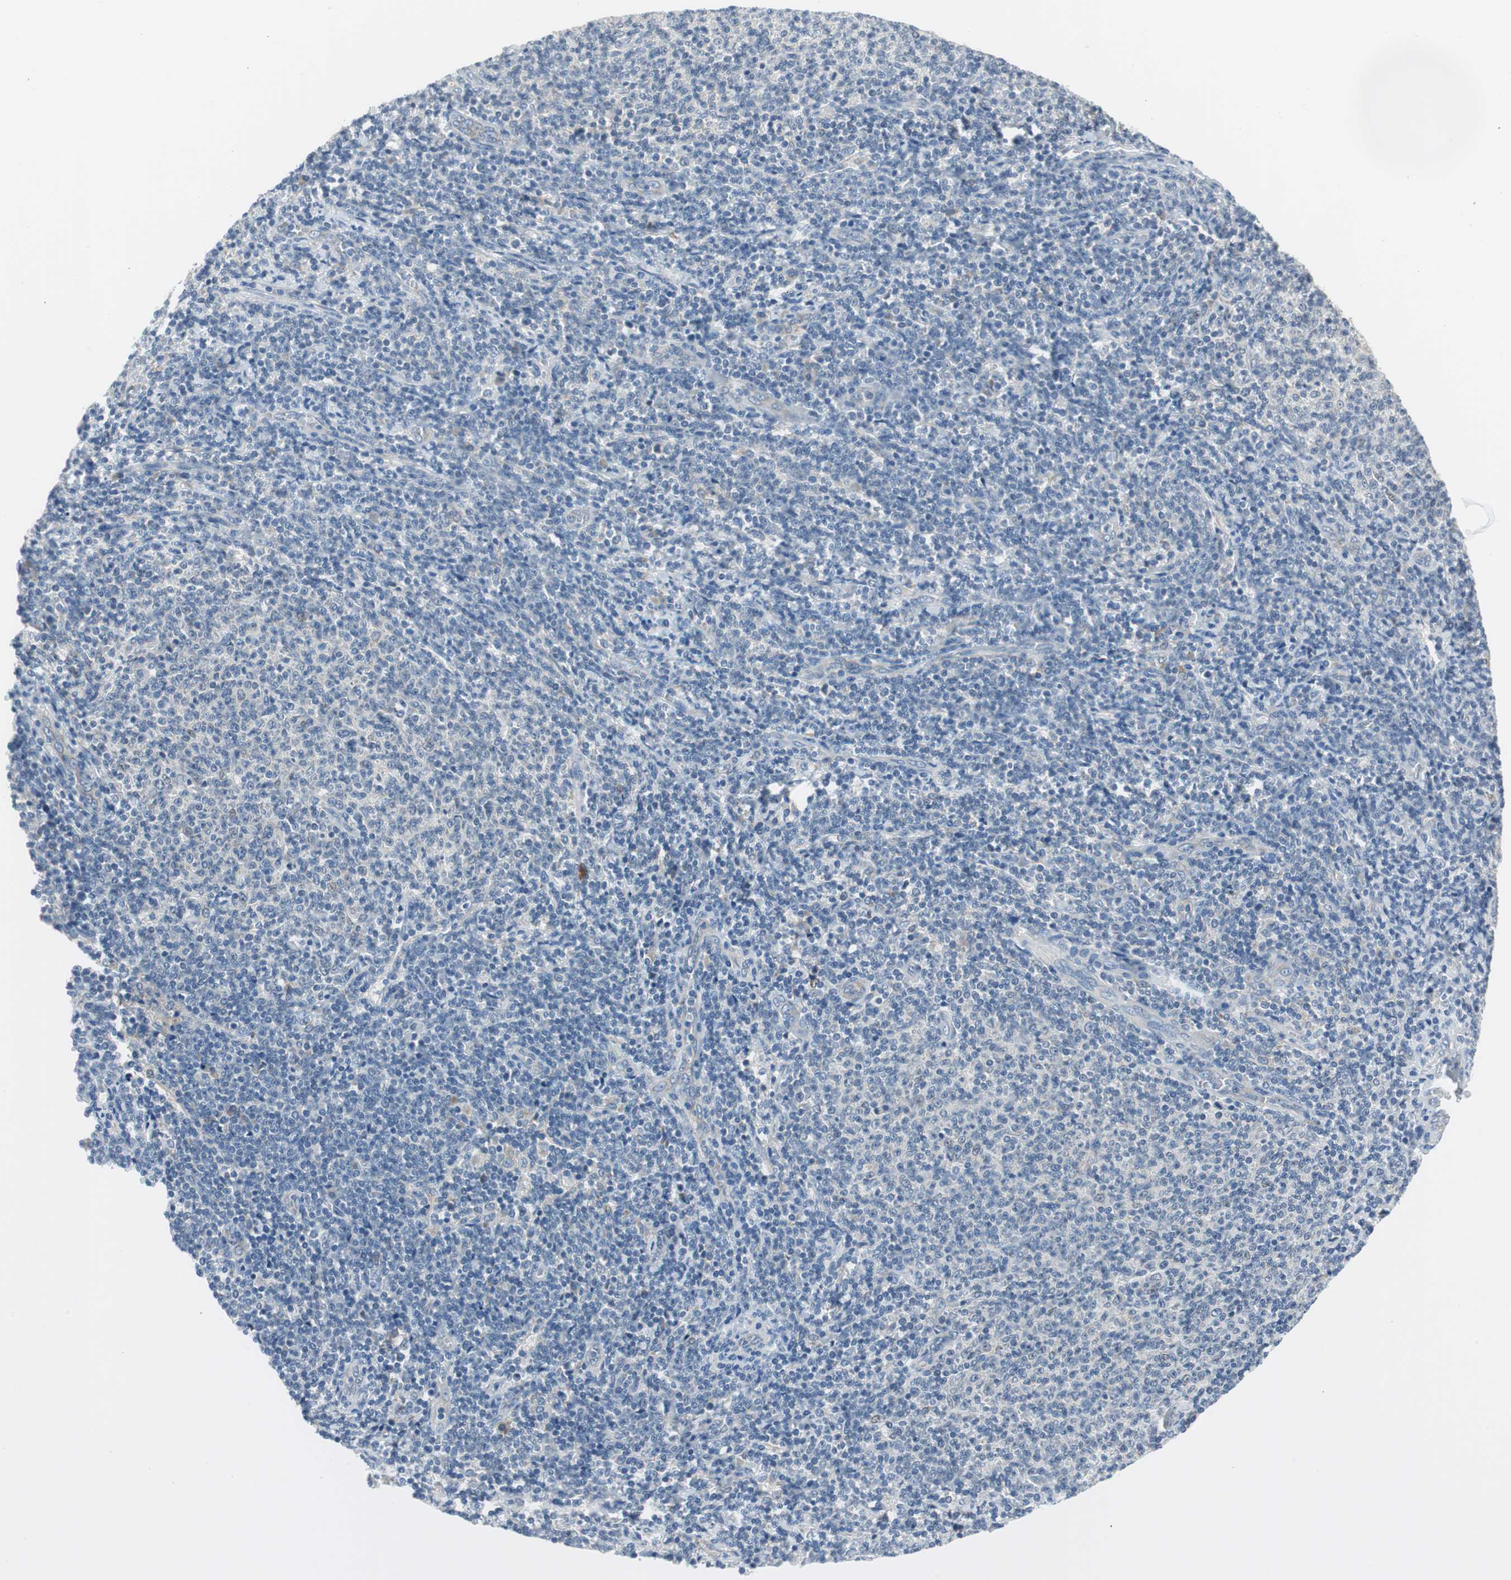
{"staining": {"intensity": "weak", "quantity": "<25%", "location": "cytoplasmic/membranous"}, "tissue": "lymphoma", "cell_type": "Tumor cells", "image_type": "cancer", "snomed": [{"axis": "morphology", "description": "Malignant lymphoma, non-Hodgkin's type, Low grade"}, {"axis": "topography", "description": "Lymph node"}], "caption": "A micrograph of lymphoma stained for a protein shows no brown staining in tumor cells.", "gene": "PLAA", "patient": {"sex": "male", "age": 66}}